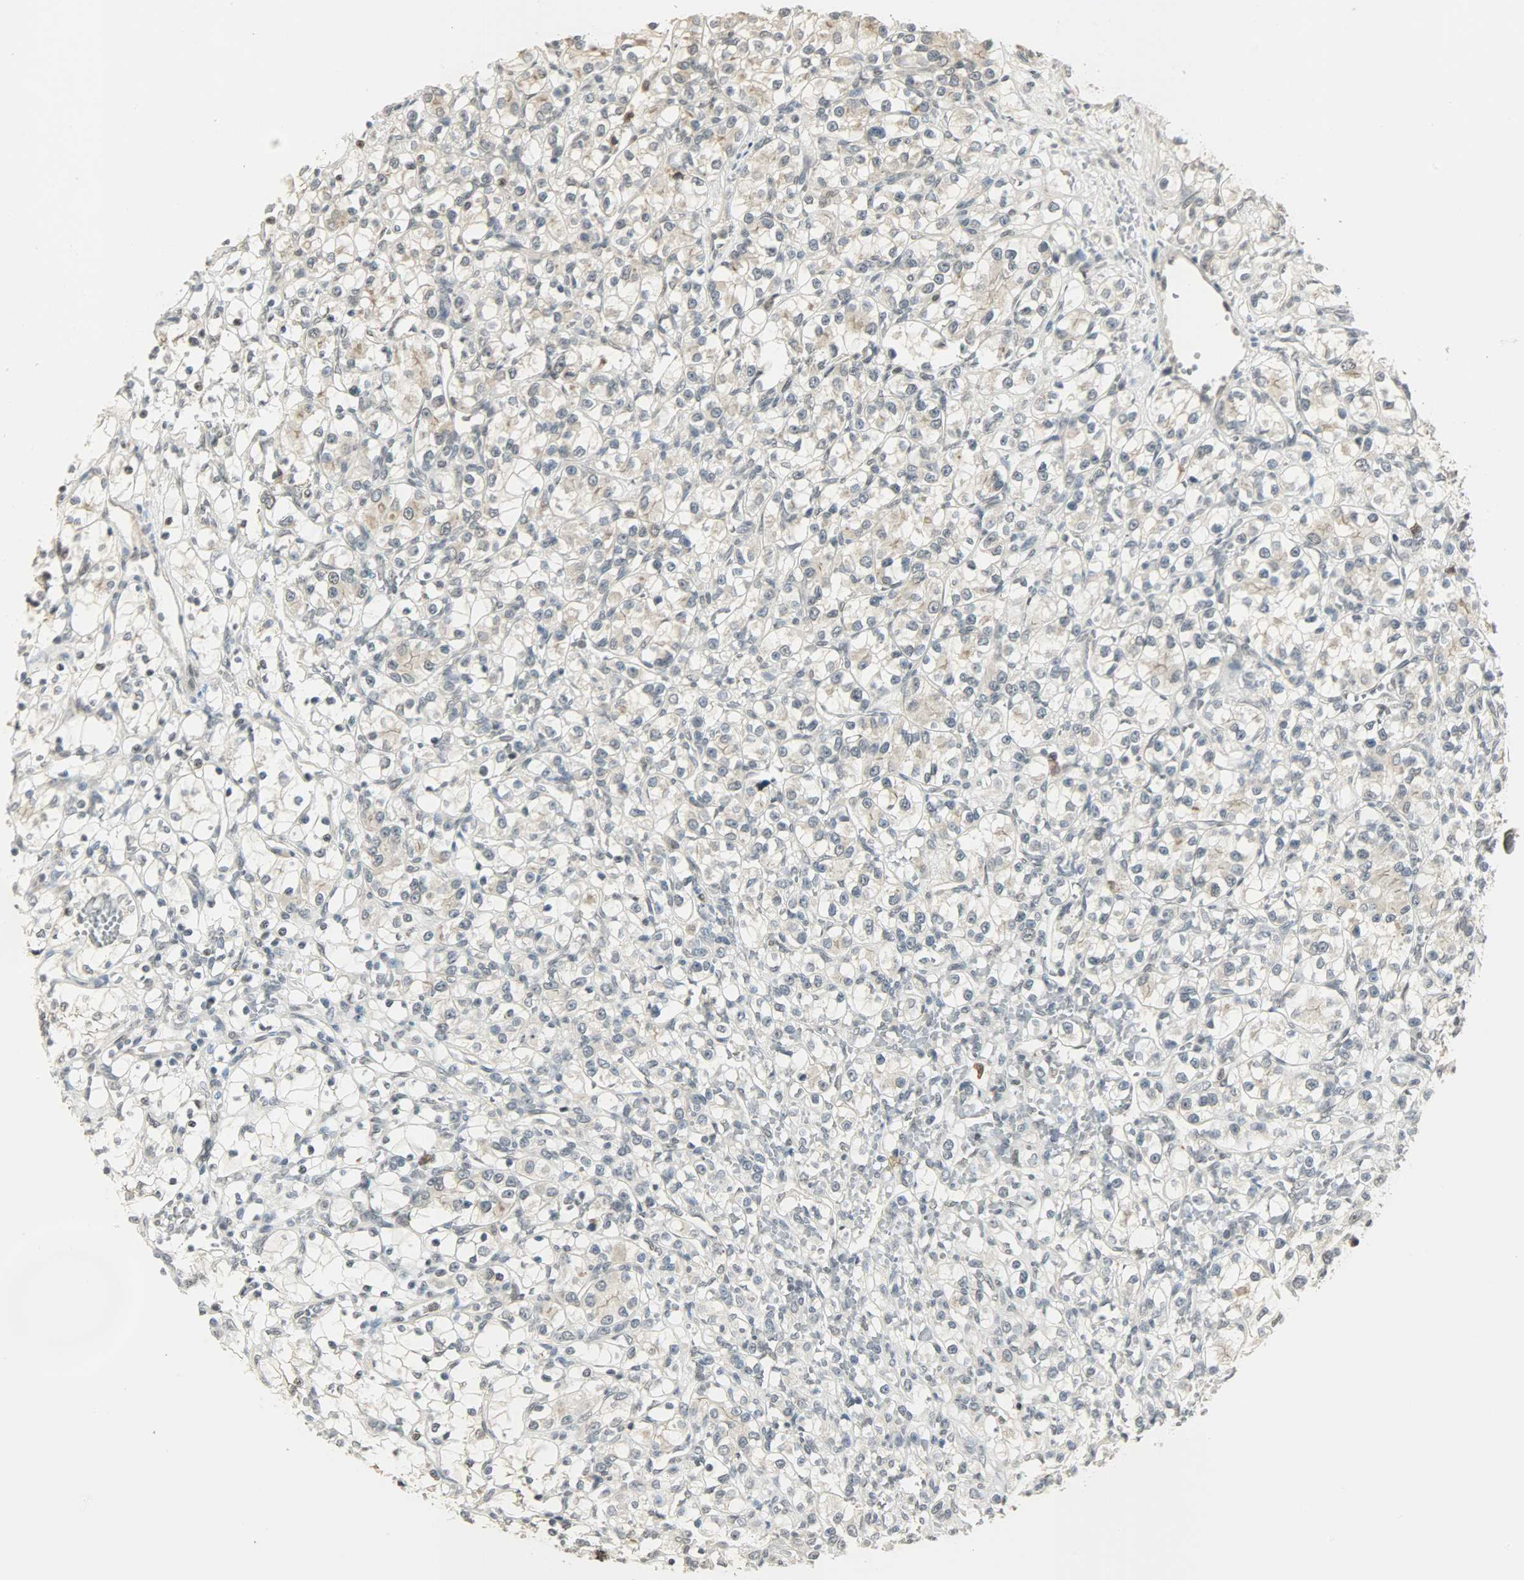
{"staining": {"intensity": "negative", "quantity": "none", "location": "none"}, "tissue": "renal cancer", "cell_type": "Tumor cells", "image_type": "cancer", "snomed": [{"axis": "morphology", "description": "Adenocarcinoma, NOS"}, {"axis": "topography", "description": "Kidney"}], "caption": "Tumor cells show no significant positivity in renal cancer (adenocarcinoma).", "gene": "SMARCA5", "patient": {"sex": "female", "age": 69}}